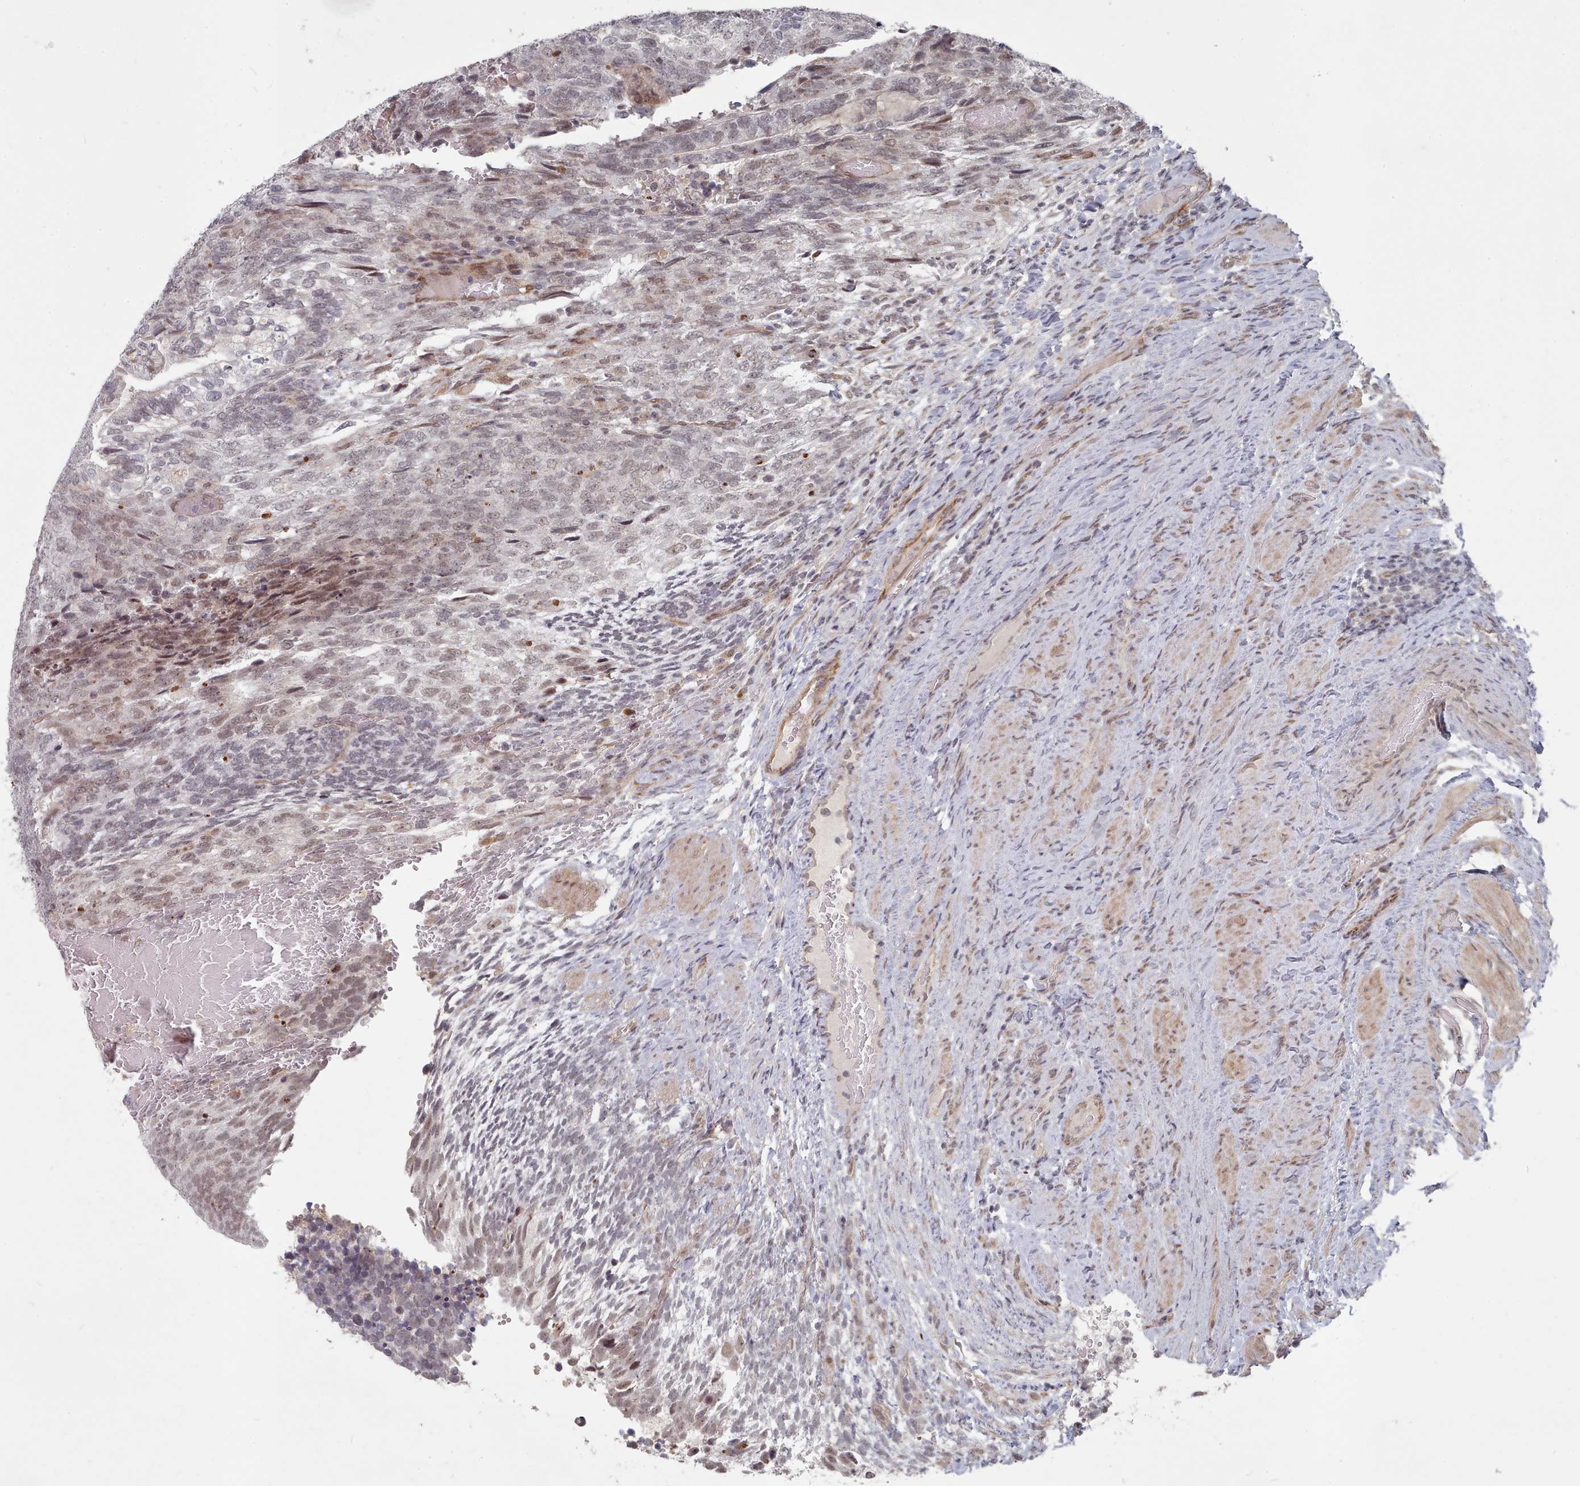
{"staining": {"intensity": "negative", "quantity": "none", "location": "none"}, "tissue": "testis cancer", "cell_type": "Tumor cells", "image_type": "cancer", "snomed": [{"axis": "morphology", "description": "Carcinoma, Embryonal, NOS"}, {"axis": "topography", "description": "Testis"}], "caption": "An image of human testis cancer is negative for staining in tumor cells.", "gene": "CPSF4", "patient": {"sex": "male", "age": 23}}